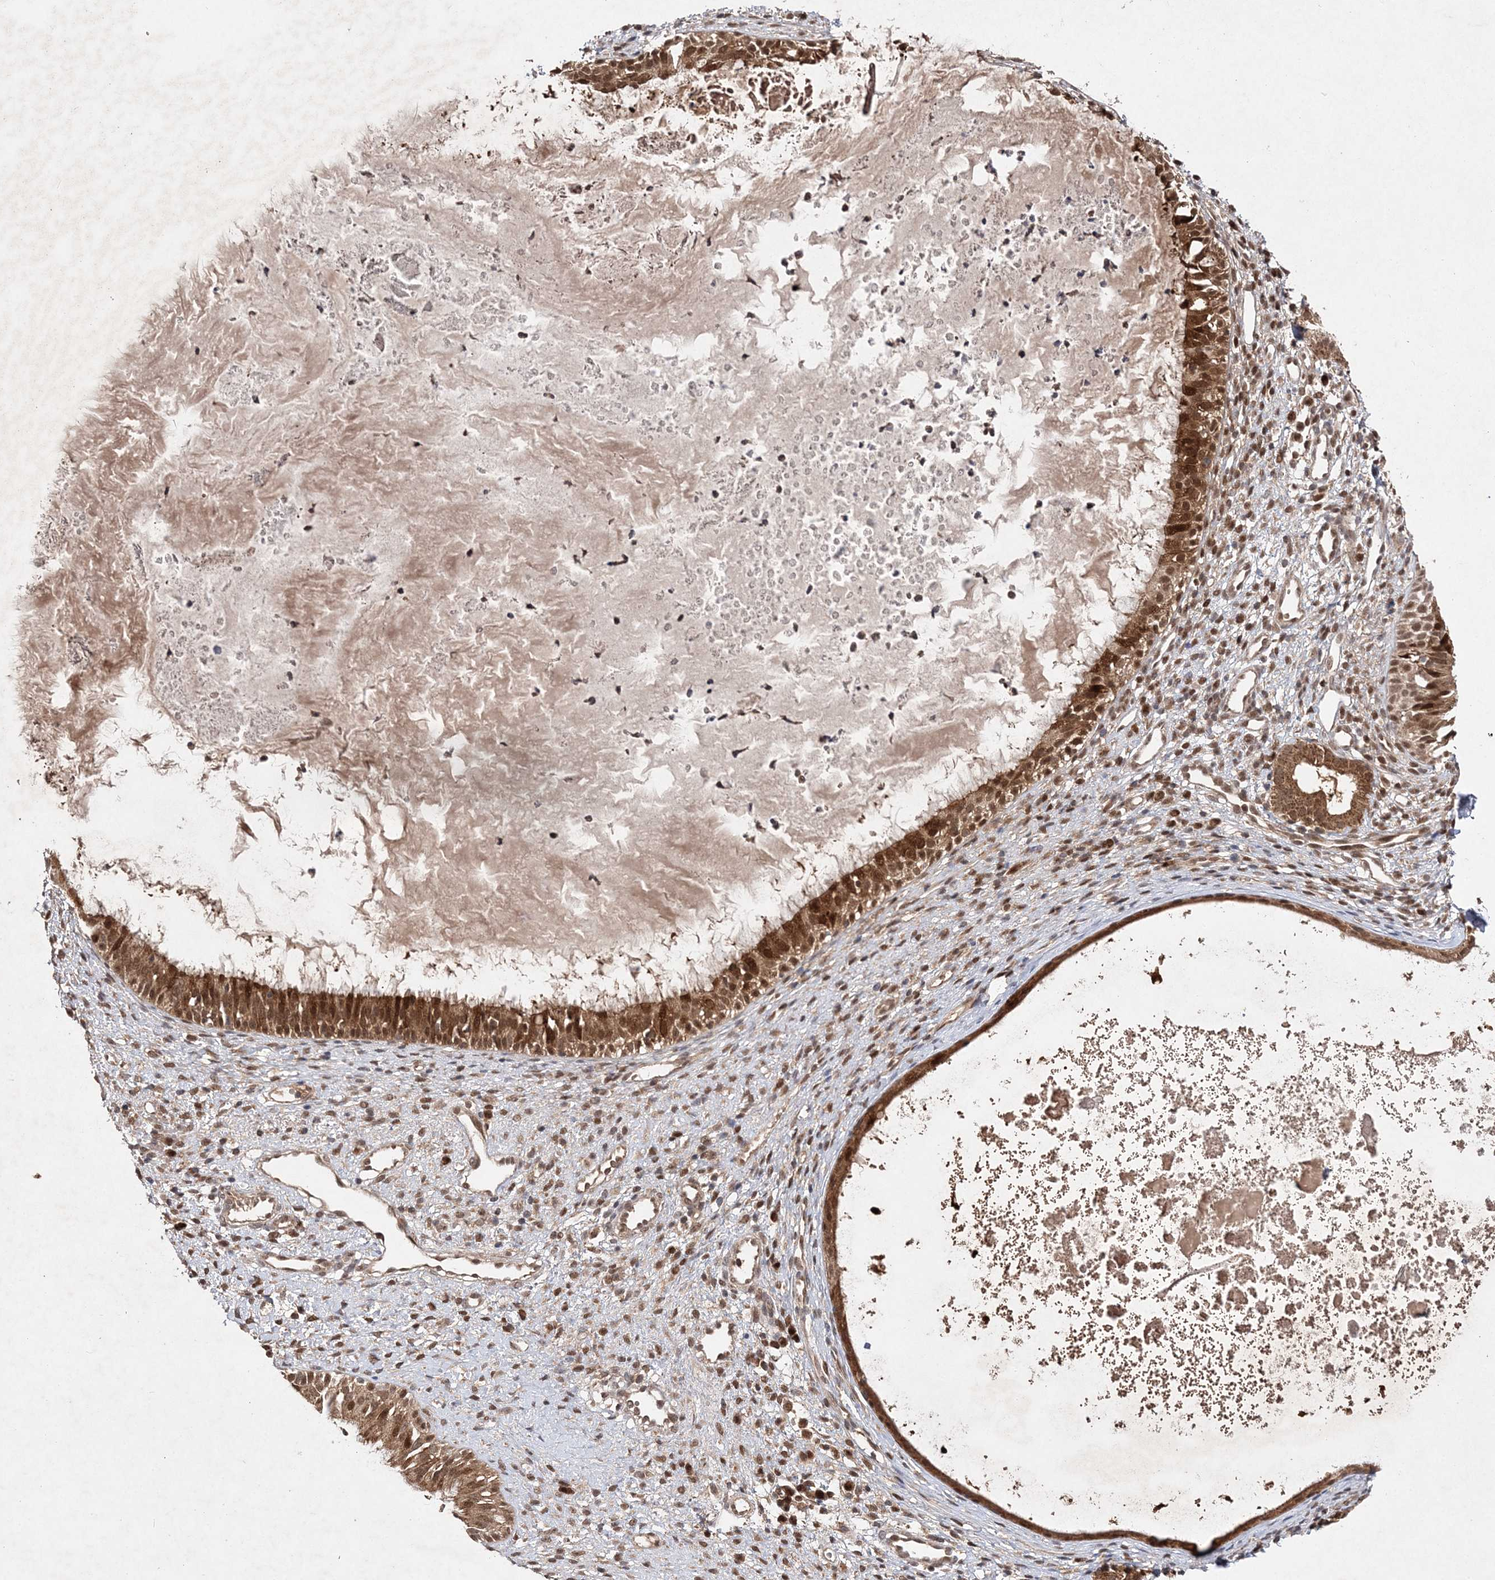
{"staining": {"intensity": "moderate", "quantity": ">75%", "location": "cytoplasmic/membranous,nuclear"}, "tissue": "nasopharynx", "cell_type": "Respiratory epithelial cells", "image_type": "normal", "snomed": [{"axis": "morphology", "description": "Normal tissue, NOS"}, {"axis": "topography", "description": "Nasopharynx"}], "caption": "IHC photomicrograph of benign nasopharynx stained for a protein (brown), which demonstrates medium levels of moderate cytoplasmic/membranous,nuclear positivity in about >75% of respiratory epithelial cells.", "gene": "NIF3L1", "patient": {"sex": "male", "age": 22}}